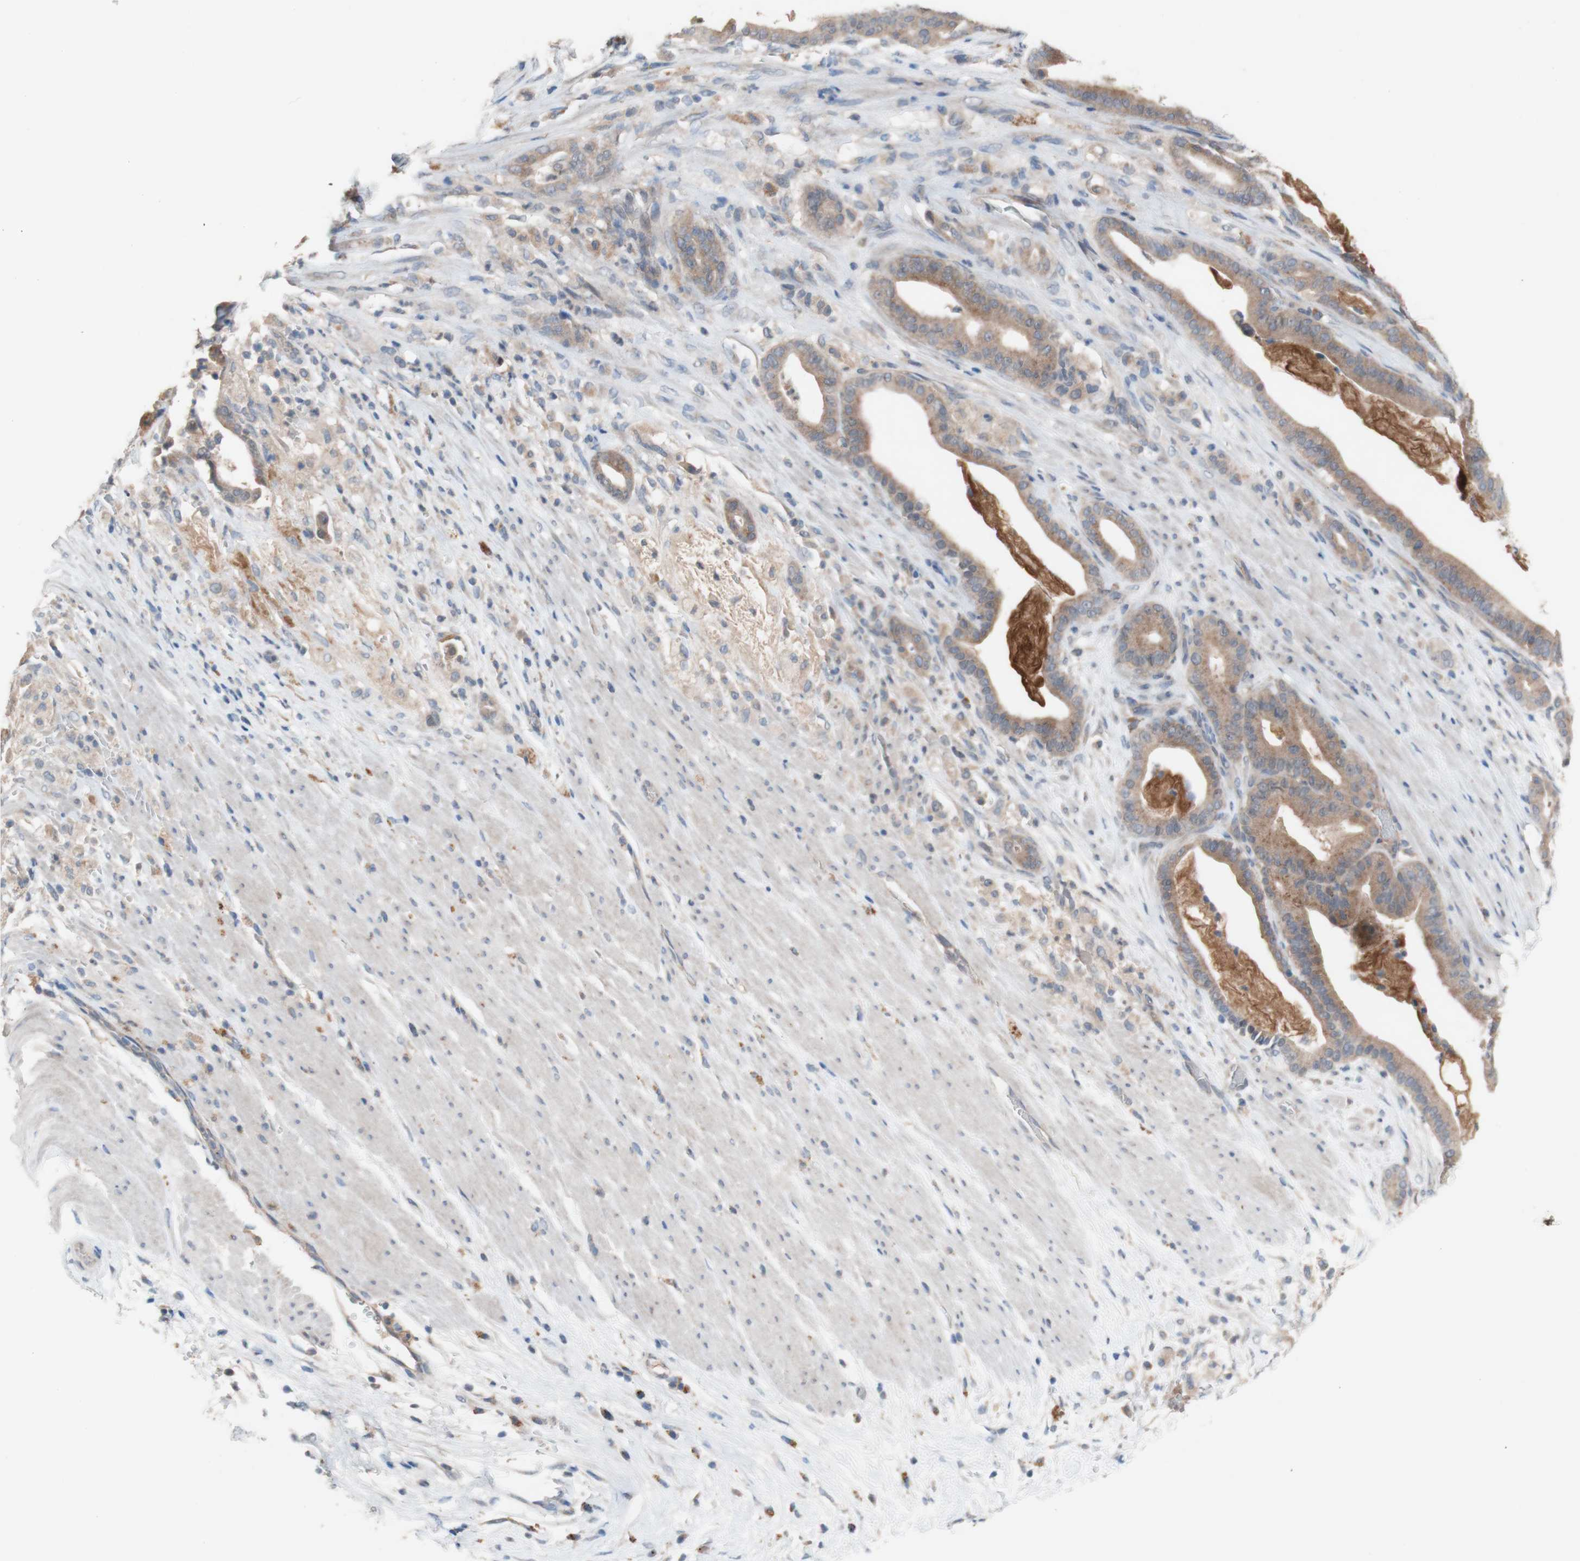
{"staining": {"intensity": "moderate", "quantity": ">75%", "location": "cytoplasmic/membranous"}, "tissue": "pancreatic cancer", "cell_type": "Tumor cells", "image_type": "cancer", "snomed": [{"axis": "morphology", "description": "Adenocarcinoma, NOS"}, {"axis": "topography", "description": "Pancreas"}], "caption": "The micrograph displays a brown stain indicating the presence of a protein in the cytoplasmic/membranous of tumor cells in pancreatic cancer.", "gene": "PEX2", "patient": {"sex": "male", "age": 63}}